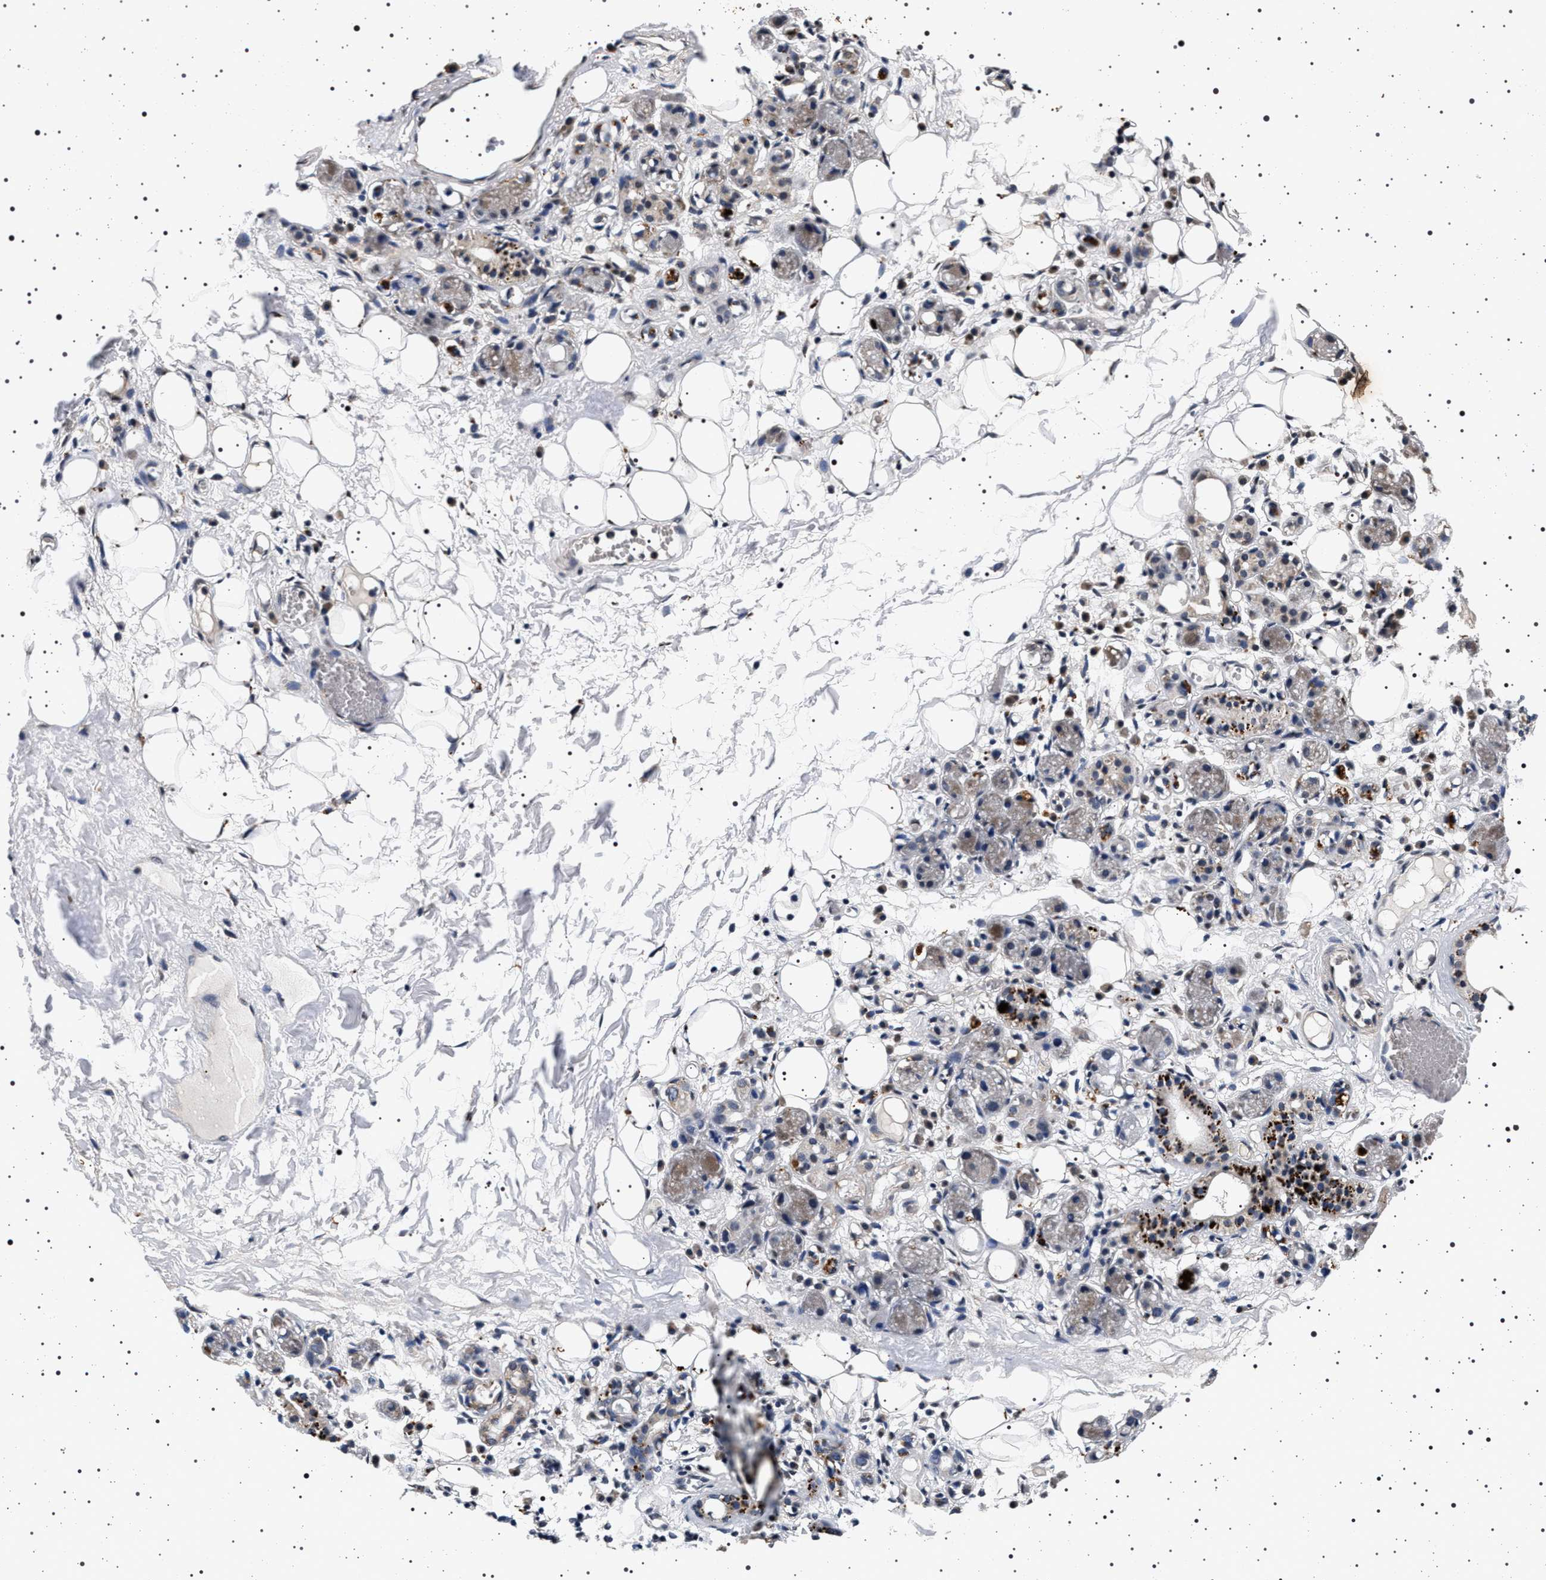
{"staining": {"intensity": "moderate", "quantity": "<25%", "location": "cytoplasmic/membranous"}, "tissue": "adipose tissue", "cell_type": "Adipocytes", "image_type": "normal", "snomed": [{"axis": "morphology", "description": "Normal tissue, NOS"}, {"axis": "morphology", "description": "Inflammation, NOS"}, {"axis": "topography", "description": "Vascular tissue"}, {"axis": "topography", "description": "Salivary gland"}], "caption": "This is a photomicrograph of immunohistochemistry (IHC) staining of normal adipose tissue, which shows moderate expression in the cytoplasmic/membranous of adipocytes.", "gene": "CDKN1B", "patient": {"sex": "female", "age": 75}}